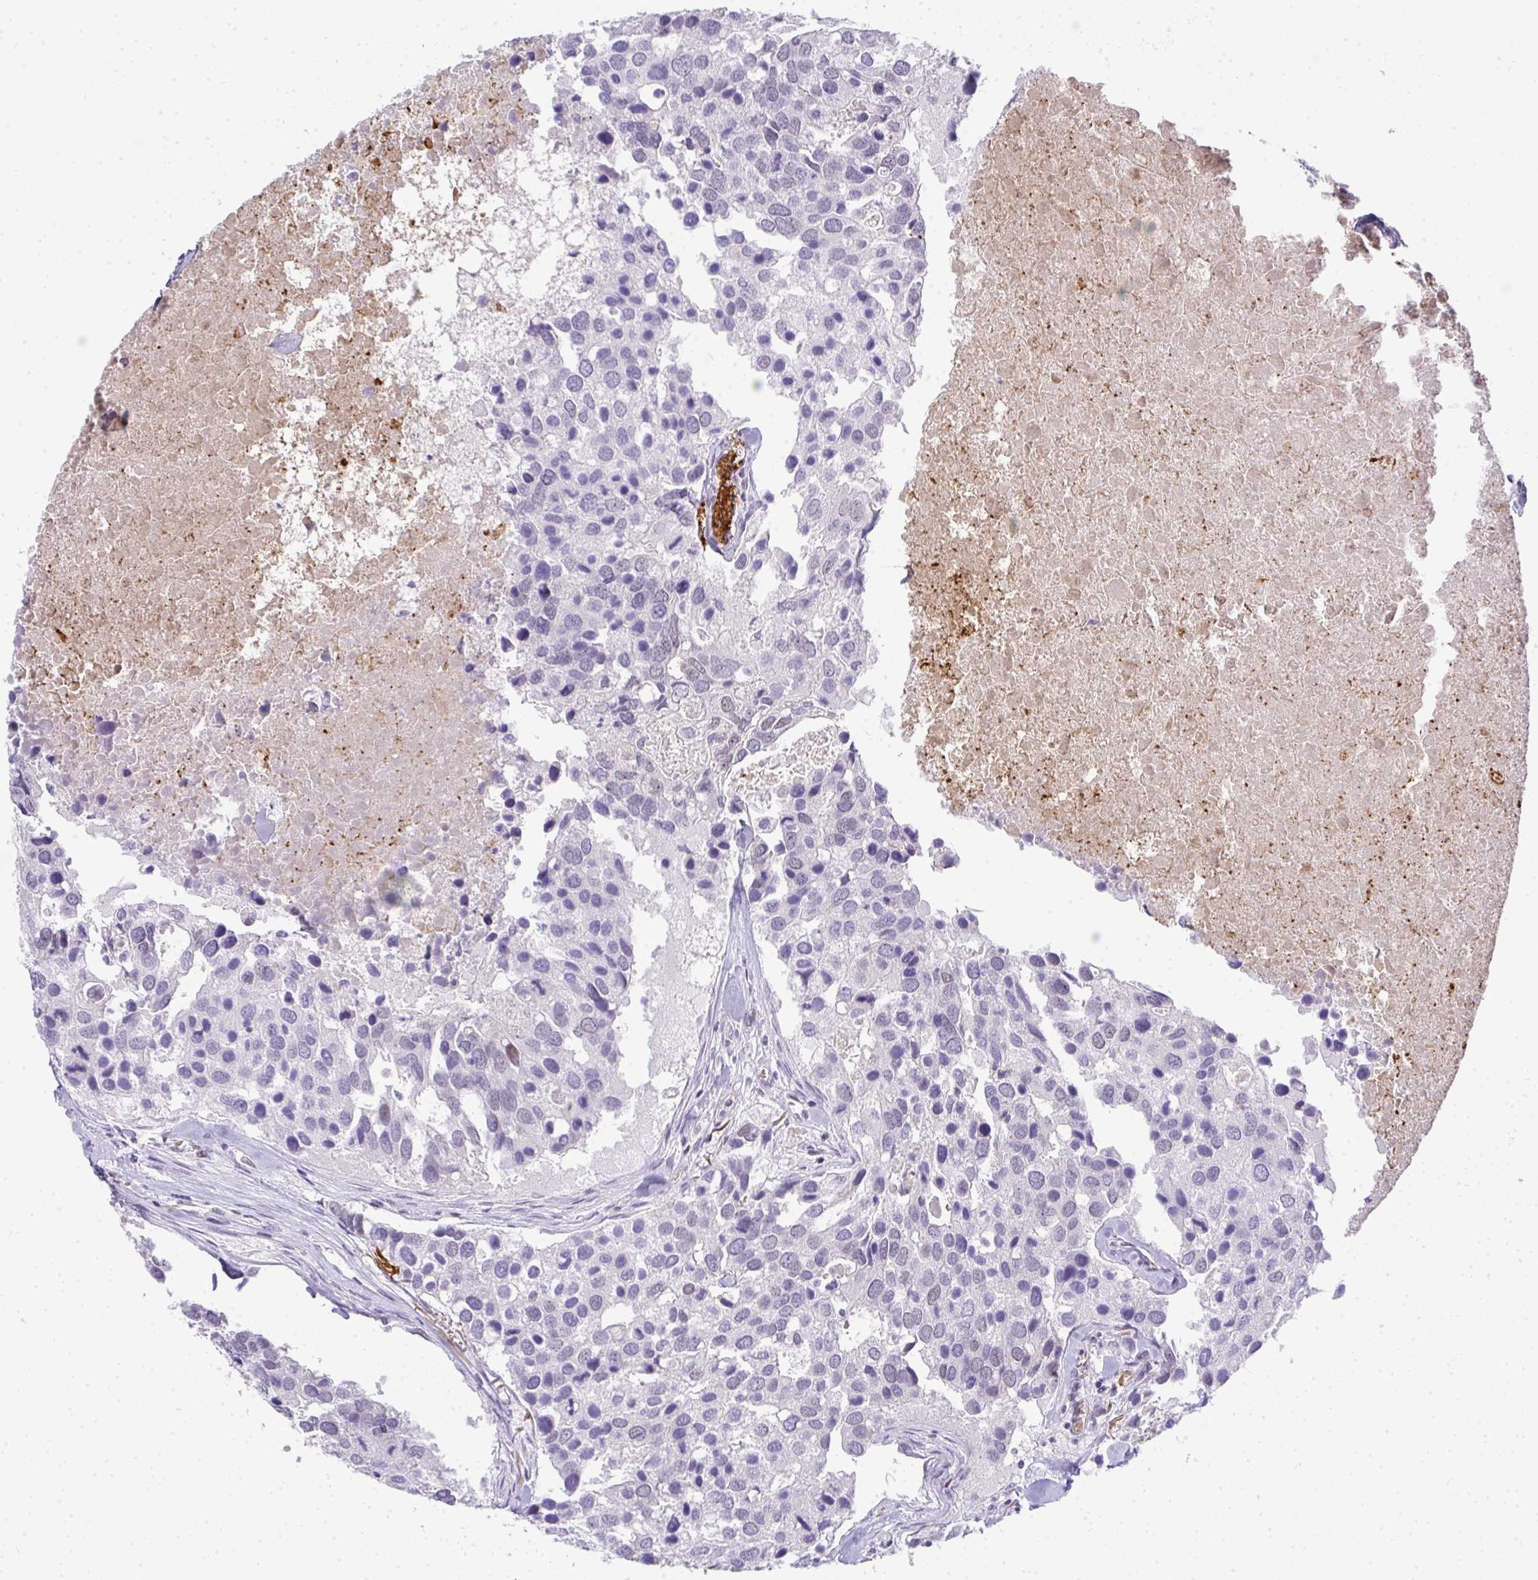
{"staining": {"intensity": "negative", "quantity": "none", "location": "none"}, "tissue": "breast cancer", "cell_type": "Tumor cells", "image_type": "cancer", "snomed": [{"axis": "morphology", "description": "Duct carcinoma"}, {"axis": "topography", "description": "Breast"}], "caption": "Protein analysis of breast cancer shows no significant positivity in tumor cells.", "gene": "TNMD", "patient": {"sex": "female", "age": 83}}